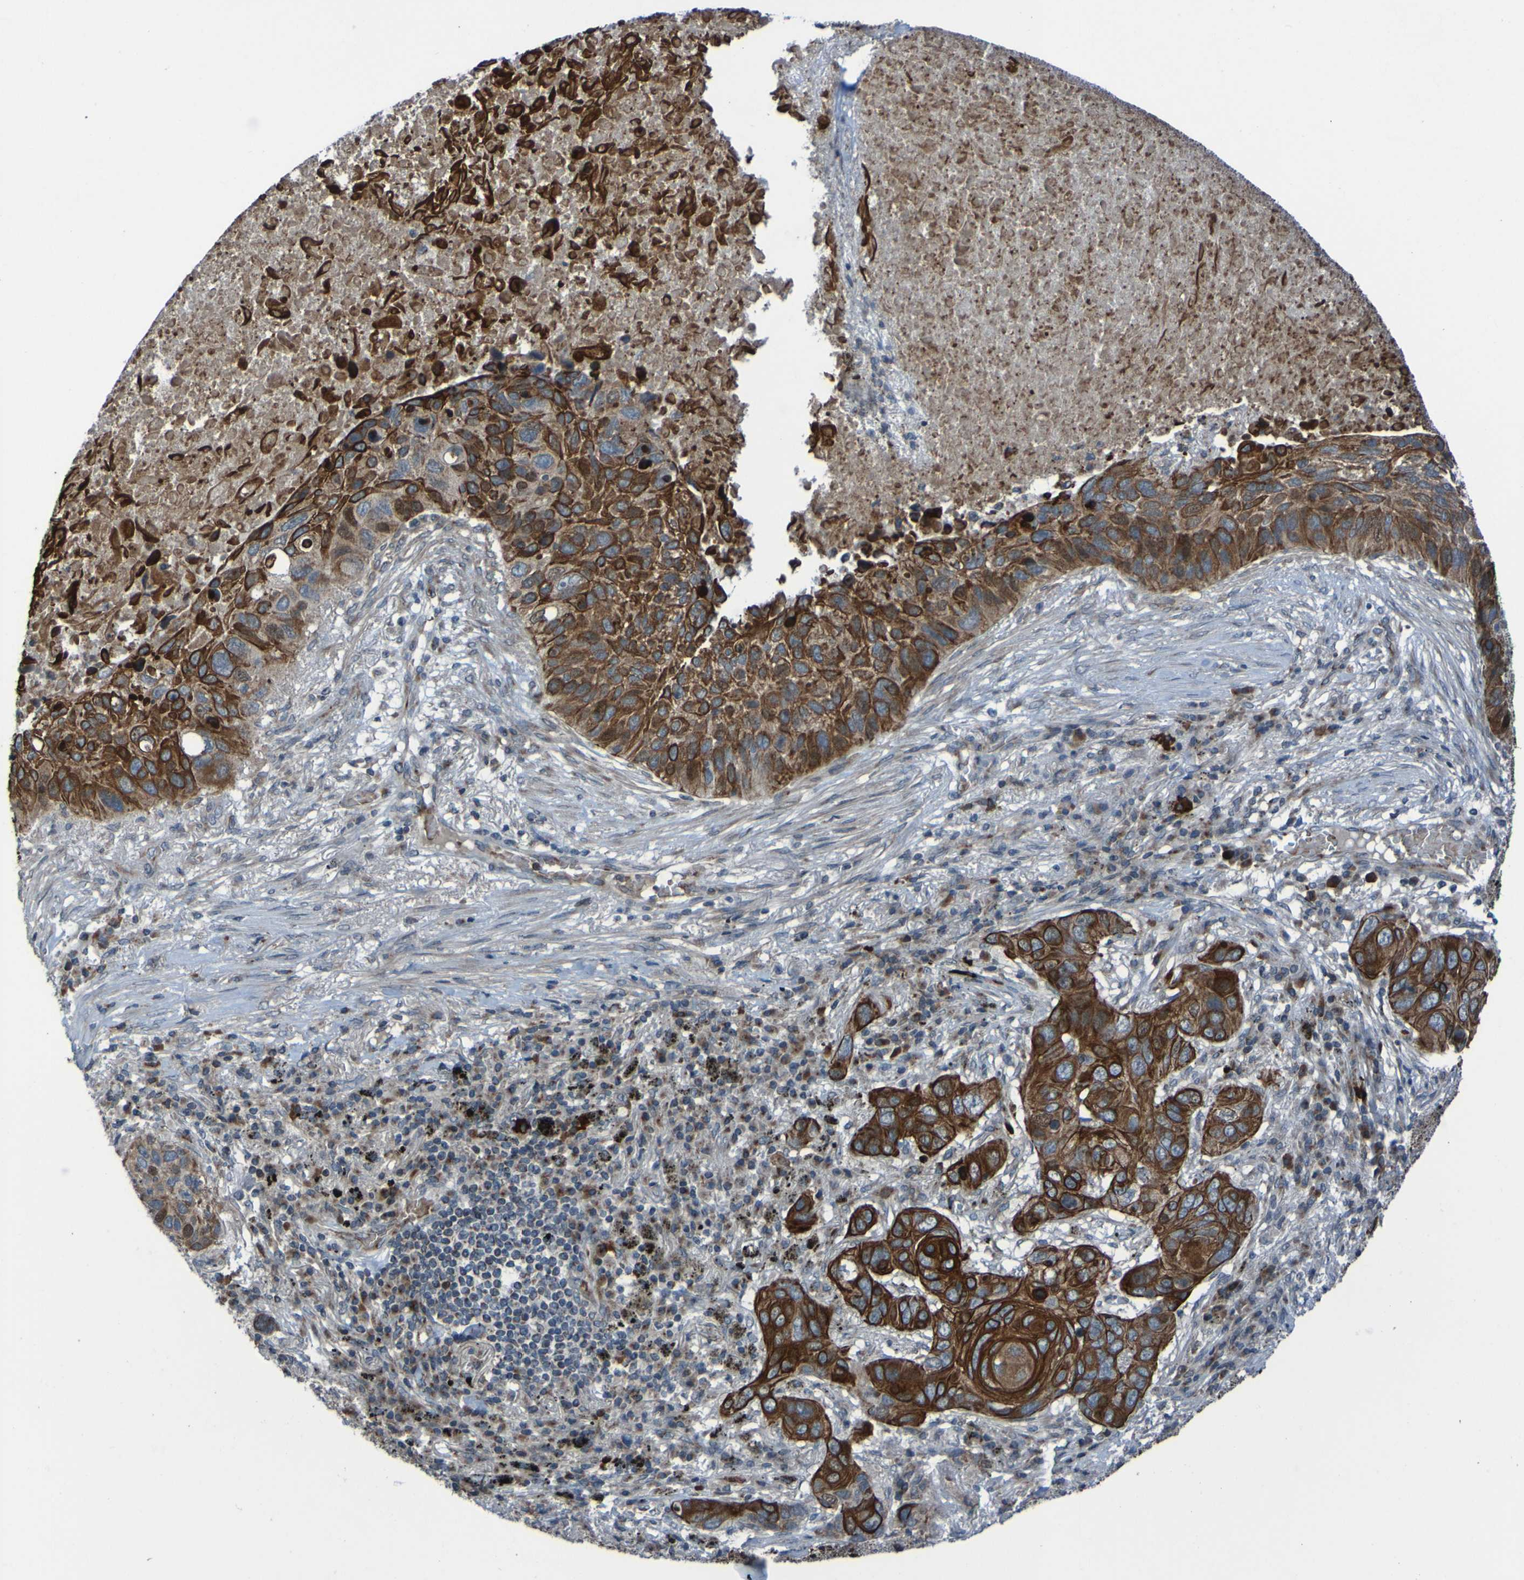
{"staining": {"intensity": "strong", "quantity": ">75%", "location": "cytoplasmic/membranous"}, "tissue": "lung cancer", "cell_type": "Tumor cells", "image_type": "cancer", "snomed": [{"axis": "morphology", "description": "Squamous cell carcinoma, NOS"}, {"axis": "topography", "description": "Lung"}], "caption": "Strong cytoplasmic/membranous protein positivity is appreciated in about >75% of tumor cells in squamous cell carcinoma (lung). (DAB = brown stain, brightfield microscopy at high magnification).", "gene": "UNG", "patient": {"sex": "male", "age": 57}}